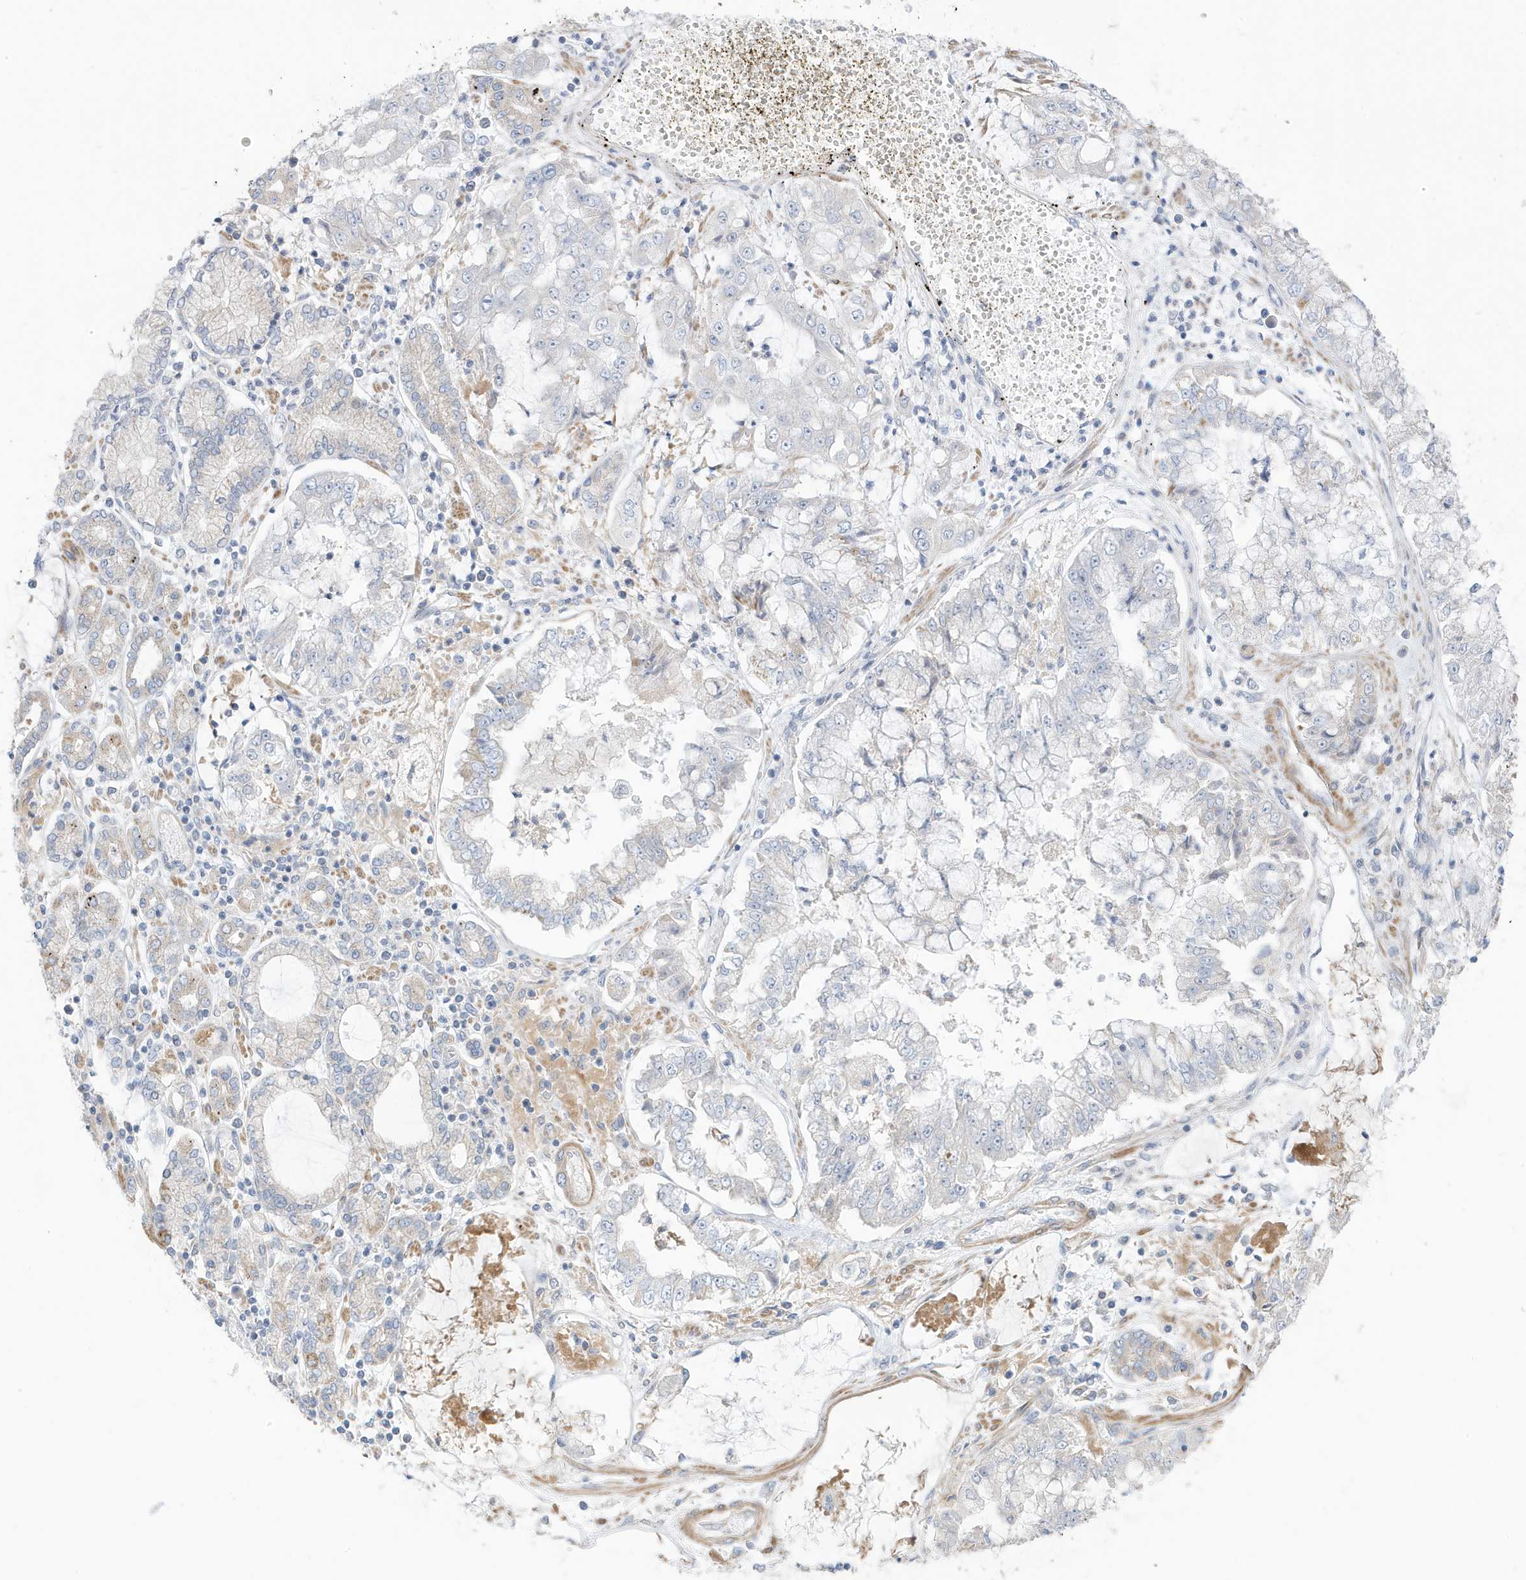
{"staining": {"intensity": "negative", "quantity": "none", "location": "none"}, "tissue": "stomach cancer", "cell_type": "Tumor cells", "image_type": "cancer", "snomed": [{"axis": "morphology", "description": "Adenocarcinoma, NOS"}, {"axis": "topography", "description": "Stomach"}], "caption": "Immunohistochemistry (IHC) photomicrograph of human stomach cancer (adenocarcinoma) stained for a protein (brown), which demonstrates no staining in tumor cells.", "gene": "ATP13A5", "patient": {"sex": "male", "age": 76}}